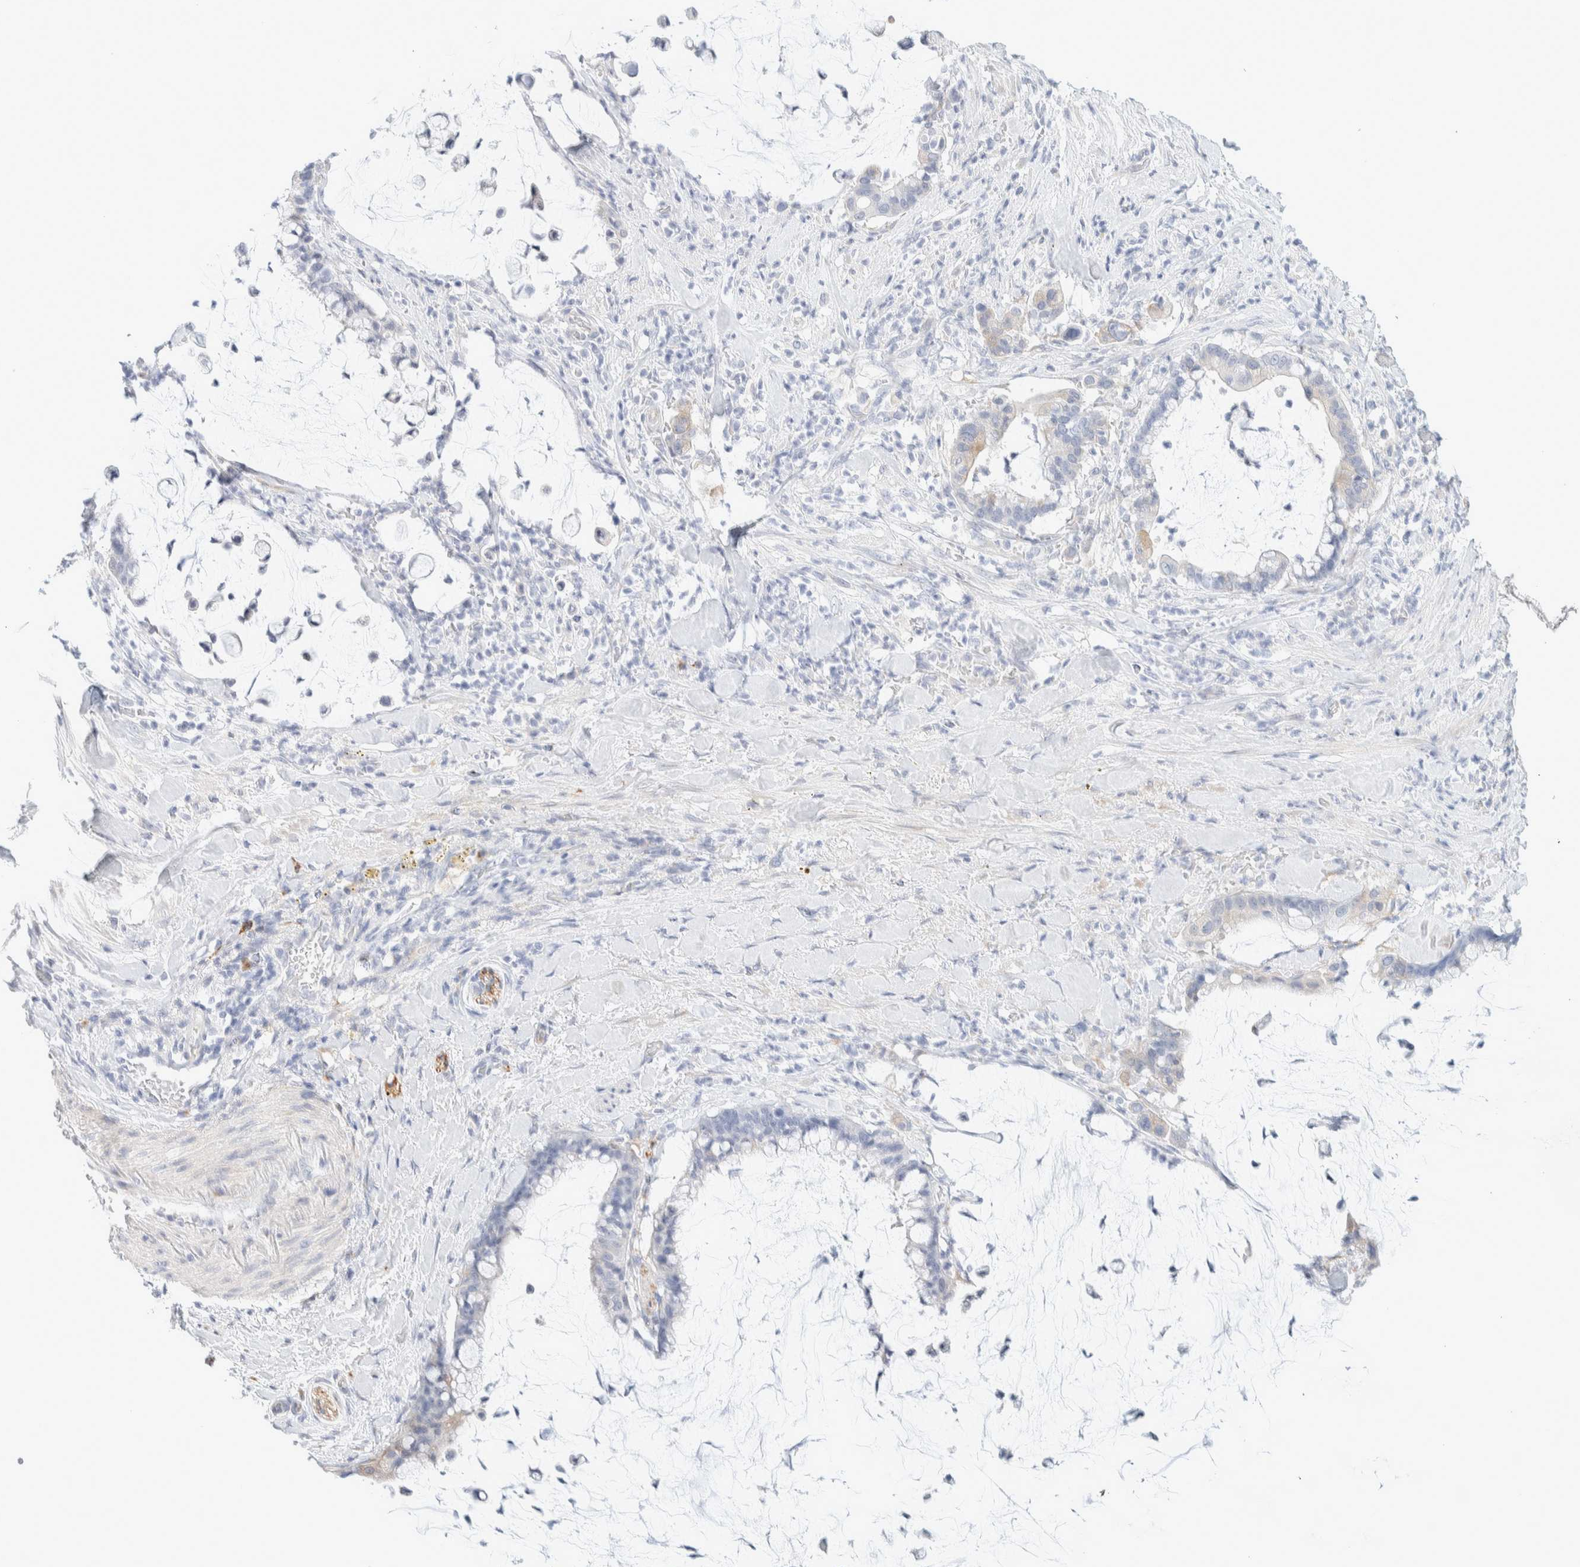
{"staining": {"intensity": "negative", "quantity": "none", "location": "none"}, "tissue": "pancreatic cancer", "cell_type": "Tumor cells", "image_type": "cancer", "snomed": [{"axis": "morphology", "description": "Adenocarcinoma, NOS"}, {"axis": "topography", "description": "Pancreas"}], "caption": "There is no significant positivity in tumor cells of pancreatic cancer (adenocarcinoma).", "gene": "ATCAY", "patient": {"sex": "male", "age": 41}}